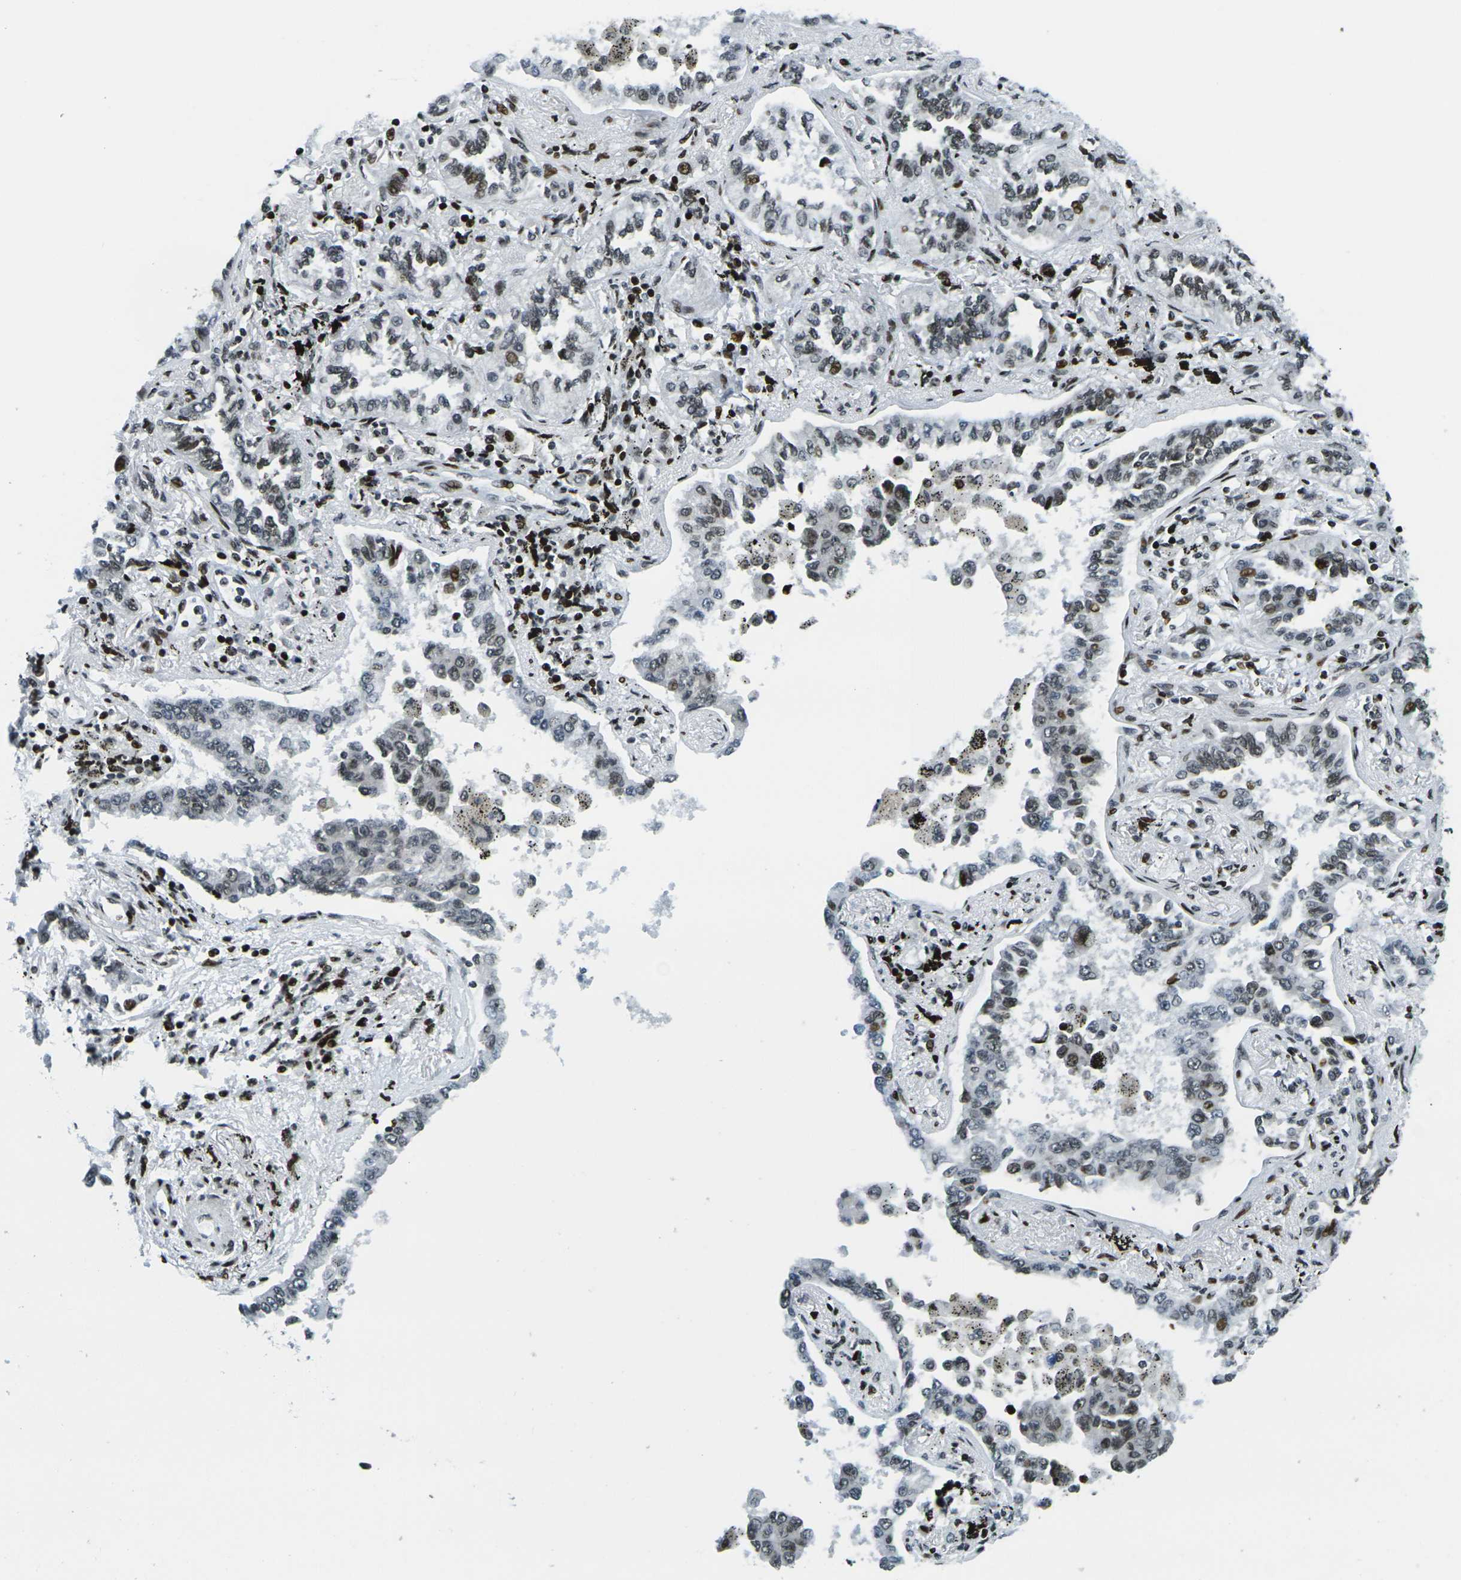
{"staining": {"intensity": "moderate", "quantity": "<25%", "location": "nuclear"}, "tissue": "lung cancer", "cell_type": "Tumor cells", "image_type": "cancer", "snomed": [{"axis": "morphology", "description": "Normal tissue, NOS"}, {"axis": "morphology", "description": "Adenocarcinoma, NOS"}, {"axis": "topography", "description": "Lung"}], "caption": "Lung cancer (adenocarcinoma) stained with immunohistochemistry (IHC) demonstrates moderate nuclear expression in approximately <25% of tumor cells.", "gene": "H3-3A", "patient": {"sex": "male", "age": 59}}